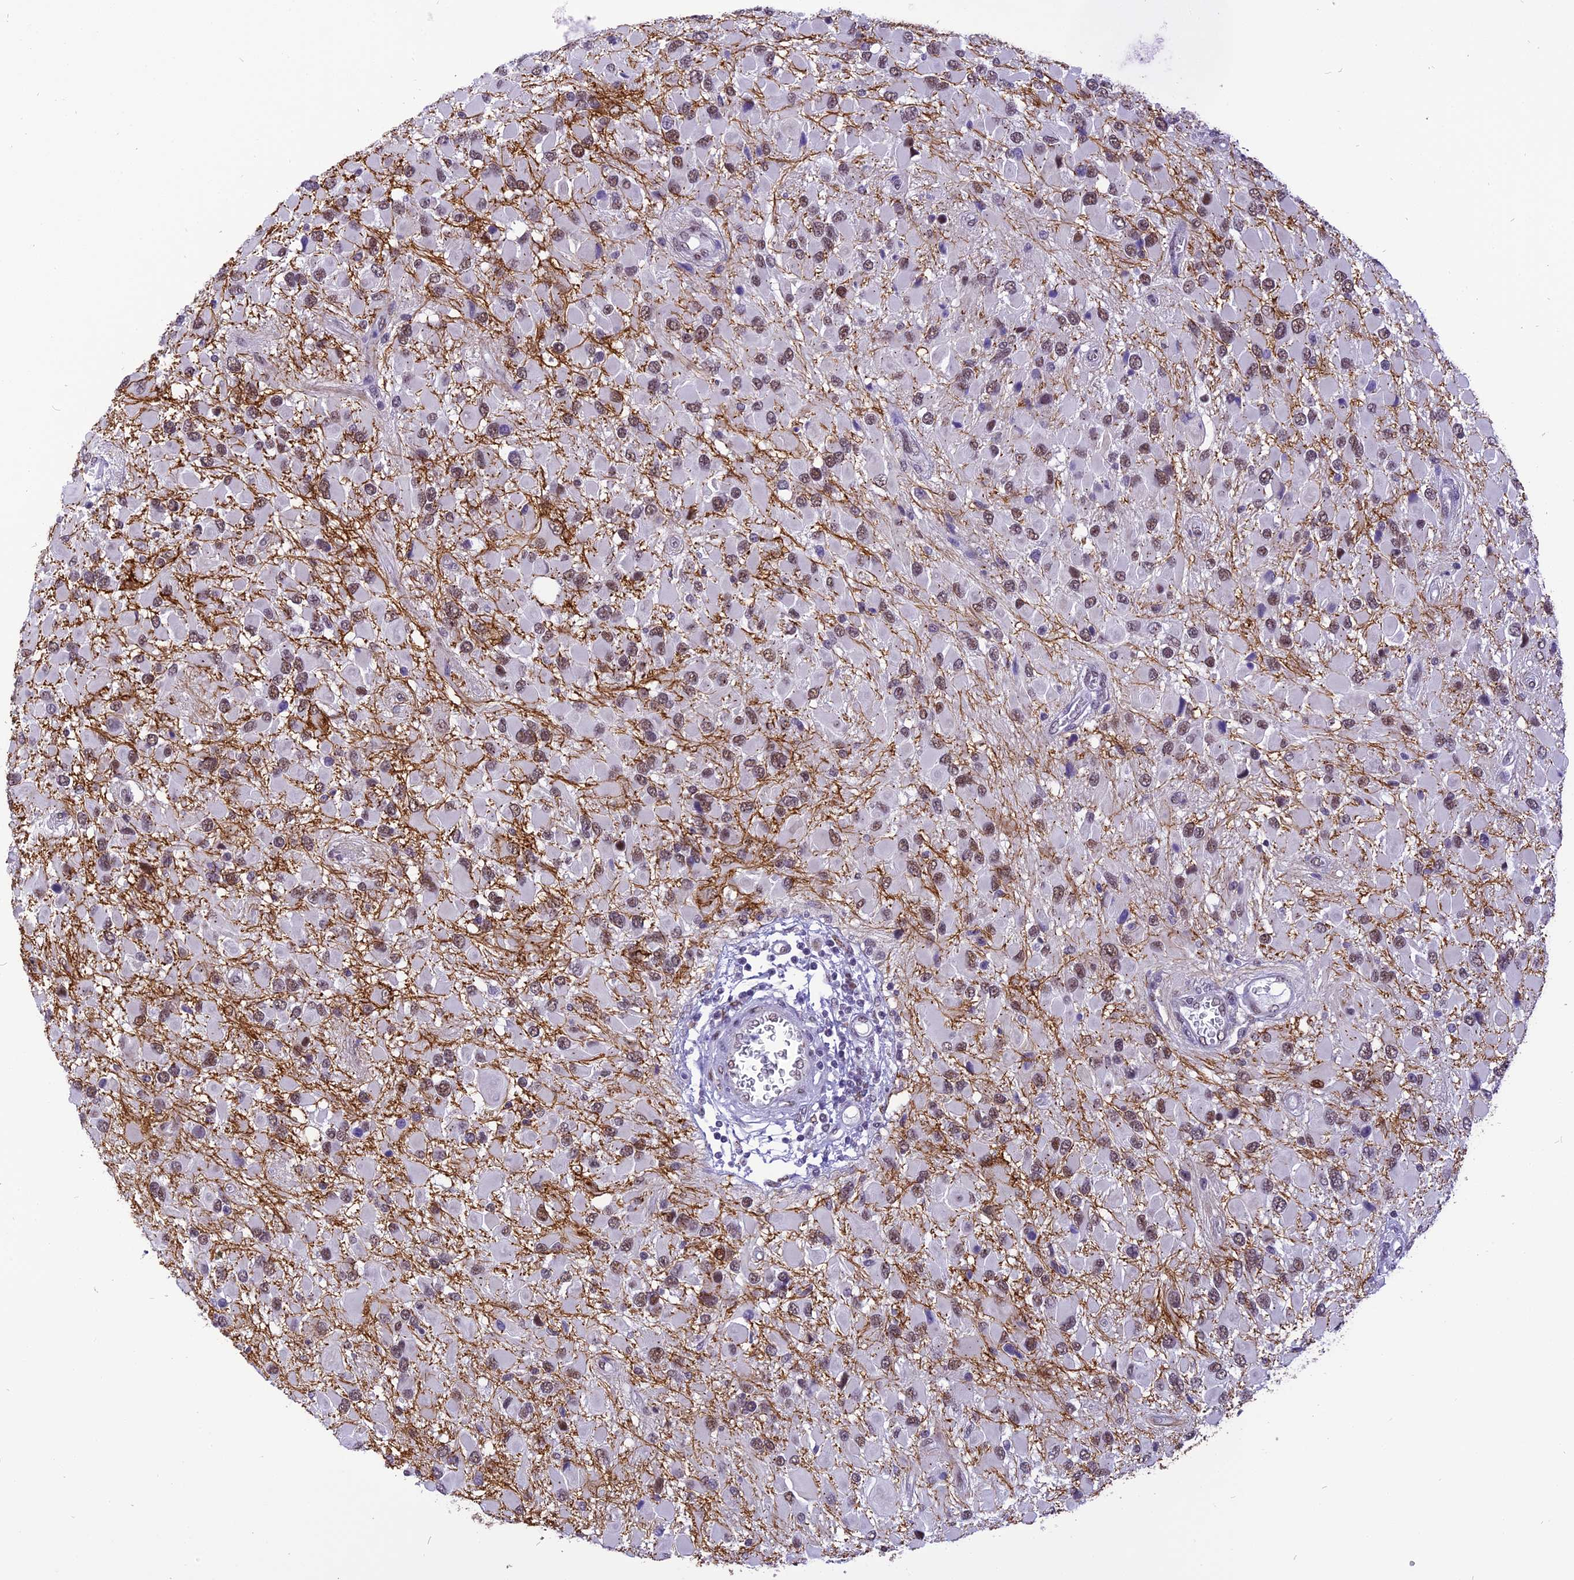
{"staining": {"intensity": "moderate", "quantity": ">75%", "location": "nuclear"}, "tissue": "glioma", "cell_type": "Tumor cells", "image_type": "cancer", "snomed": [{"axis": "morphology", "description": "Glioma, malignant, High grade"}, {"axis": "topography", "description": "Brain"}], "caption": "Tumor cells exhibit medium levels of moderate nuclear expression in about >75% of cells in malignant high-grade glioma.", "gene": "IRF2BP1", "patient": {"sex": "male", "age": 53}}